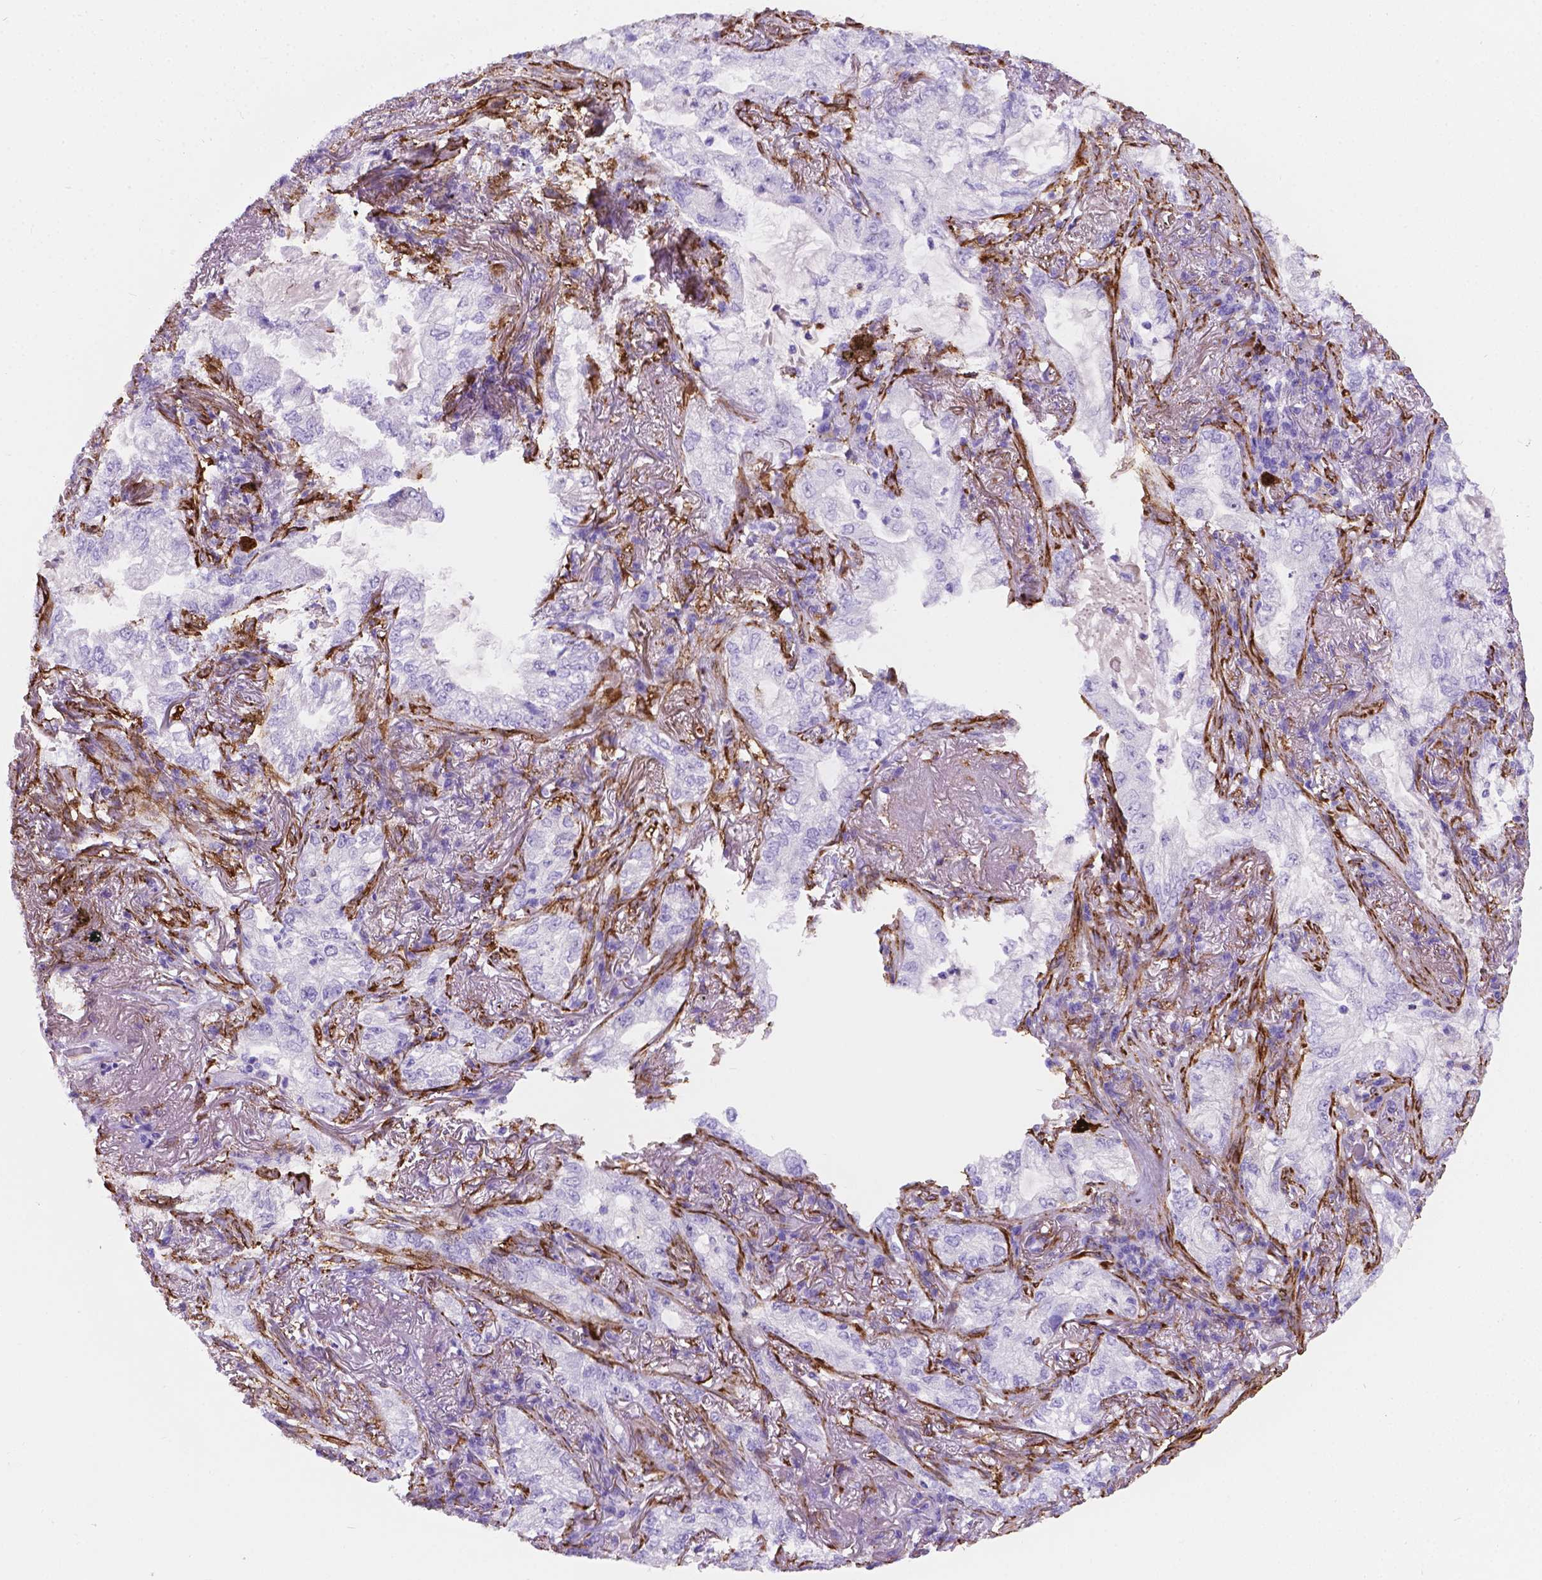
{"staining": {"intensity": "negative", "quantity": "none", "location": "none"}, "tissue": "lung cancer", "cell_type": "Tumor cells", "image_type": "cancer", "snomed": [{"axis": "morphology", "description": "Adenocarcinoma, NOS"}, {"axis": "topography", "description": "Lung"}], "caption": "IHC of human lung cancer (adenocarcinoma) reveals no expression in tumor cells.", "gene": "MACF1", "patient": {"sex": "female", "age": 73}}